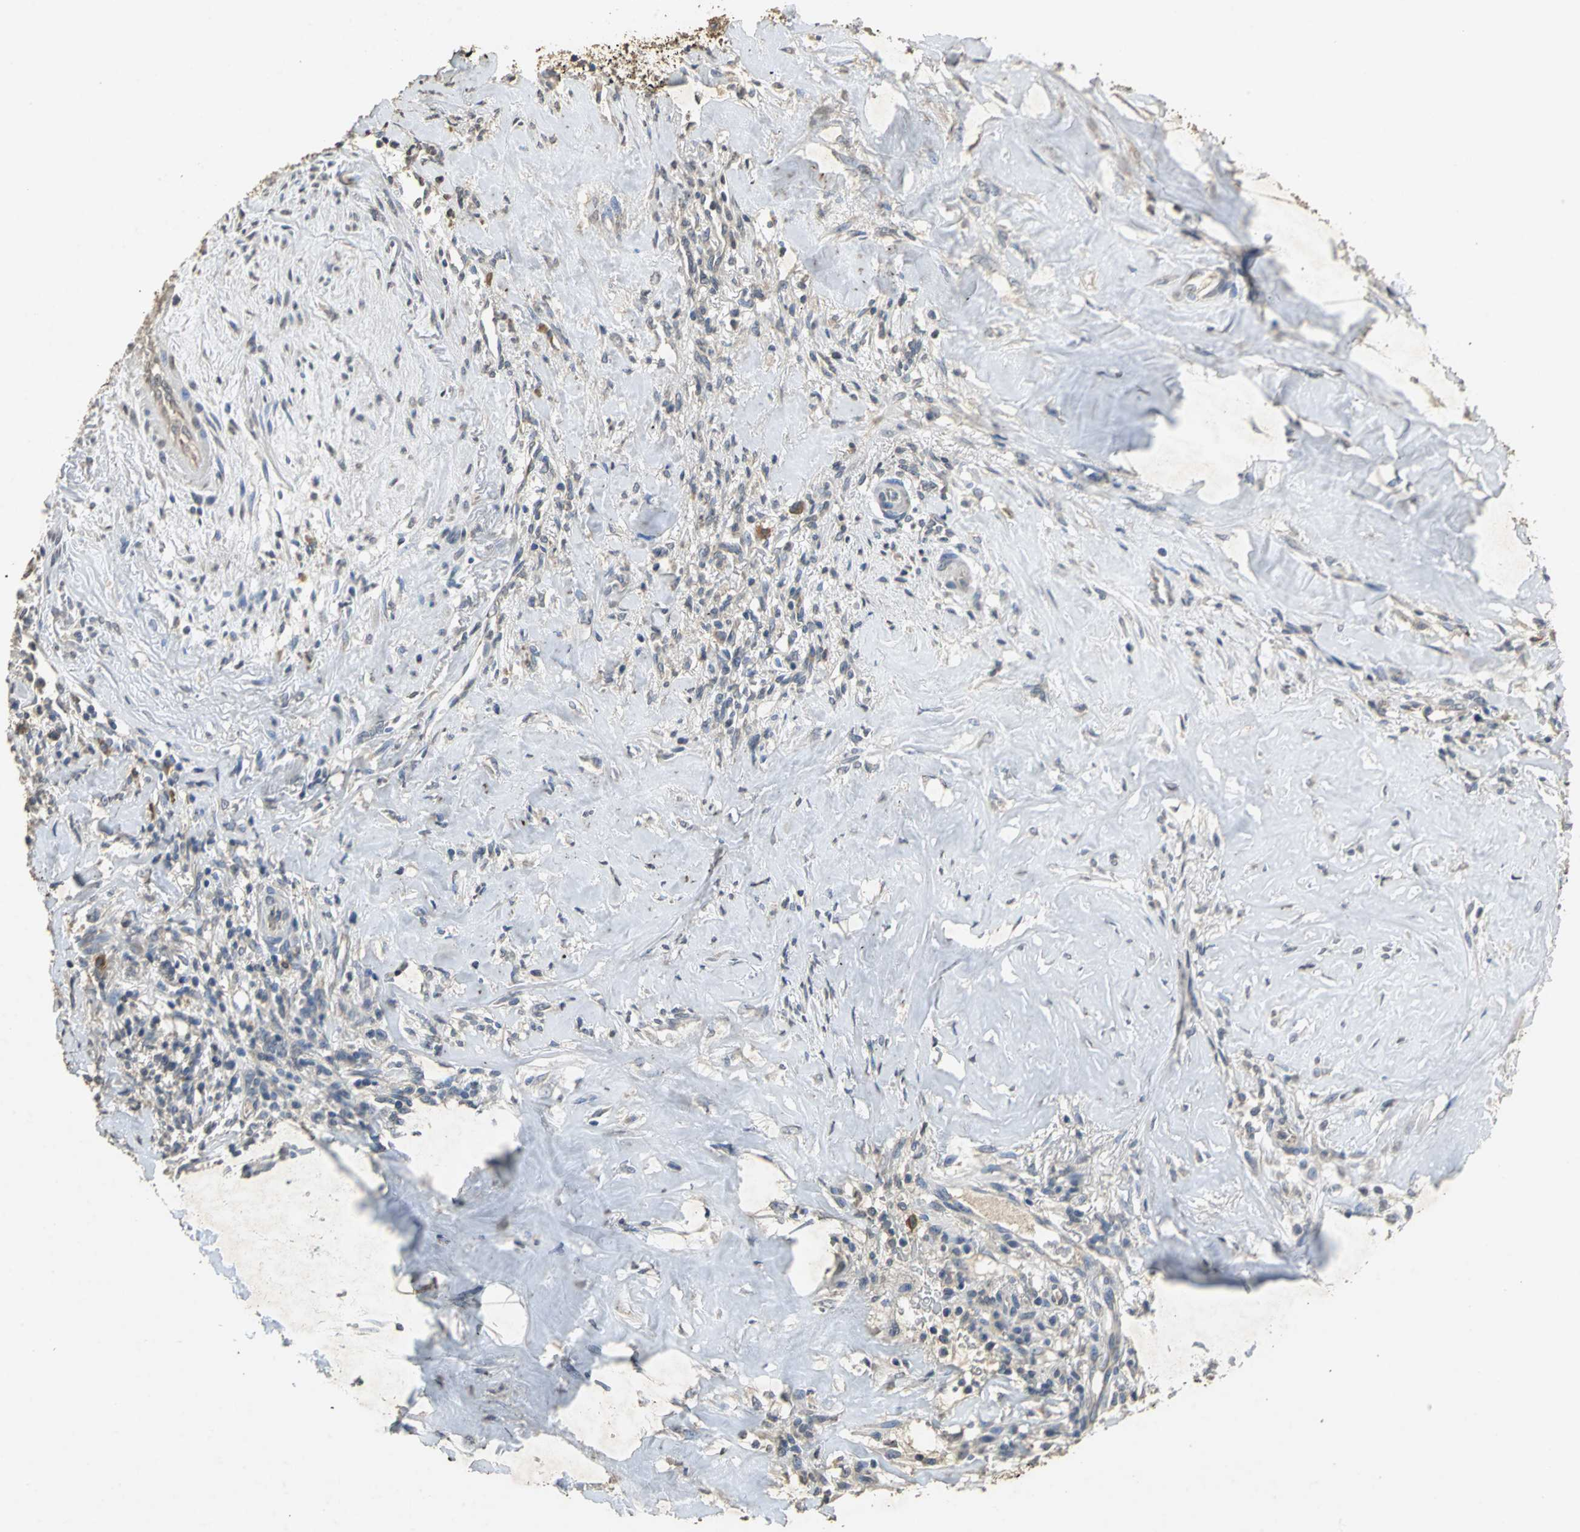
{"staining": {"intensity": "weak", "quantity": "25%-75%", "location": "cytoplasmic/membranous"}, "tissue": "liver cancer", "cell_type": "Tumor cells", "image_type": "cancer", "snomed": [{"axis": "morphology", "description": "Cholangiocarcinoma"}, {"axis": "topography", "description": "Liver"}], "caption": "Cholangiocarcinoma (liver) stained with immunohistochemistry displays weak cytoplasmic/membranous positivity in about 25%-75% of tumor cells. Nuclei are stained in blue.", "gene": "ACSL4", "patient": {"sex": "female", "age": 67}}